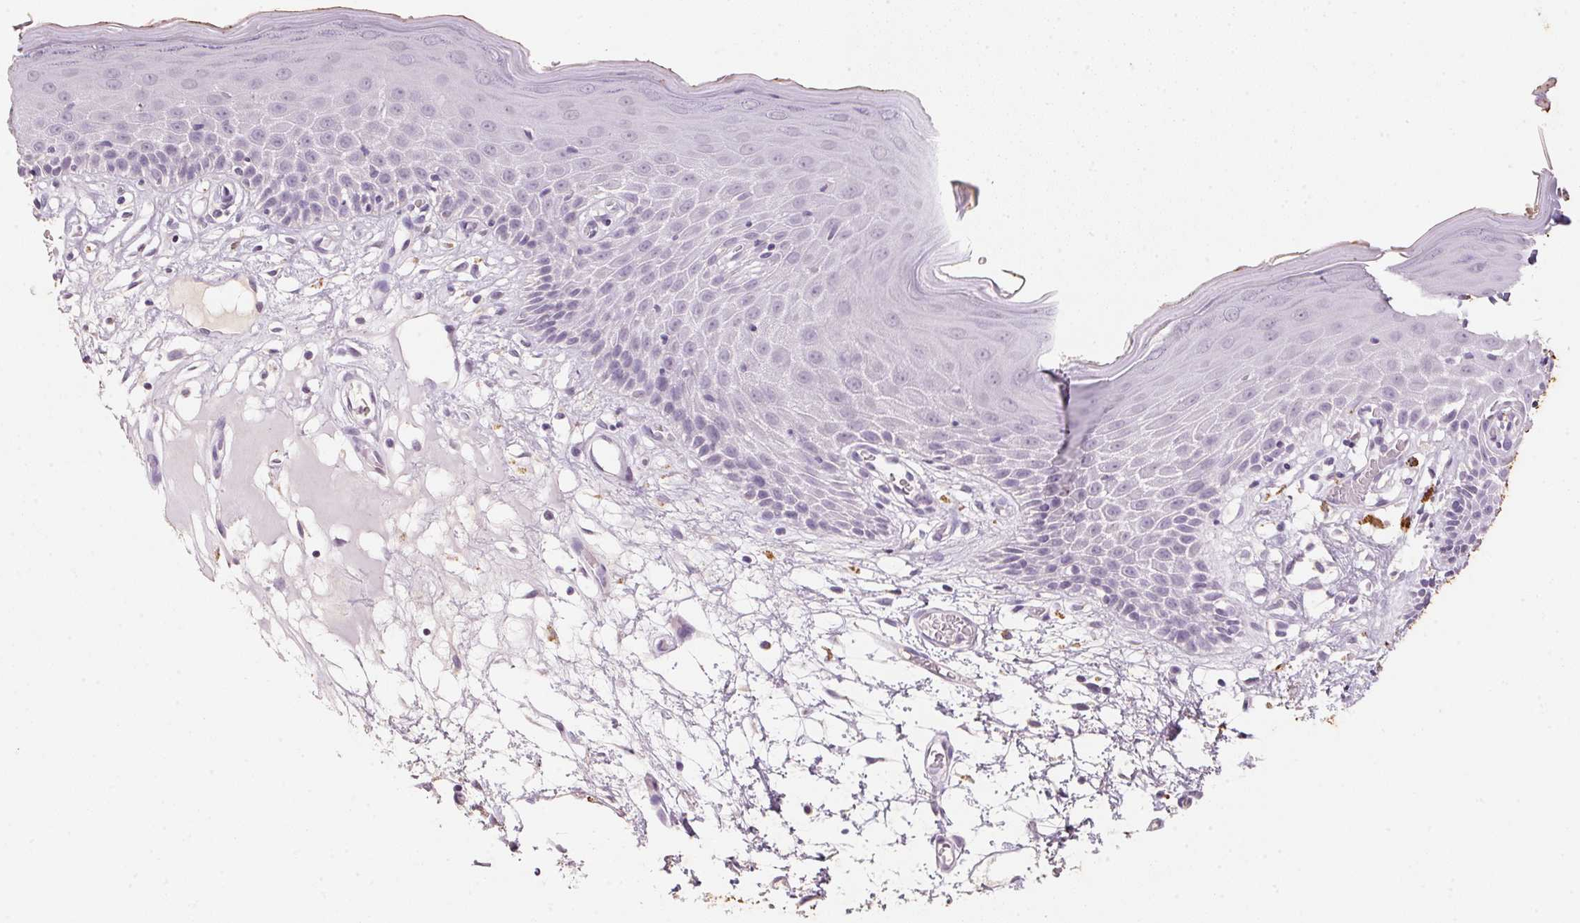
{"staining": {"intensity": "negative", "quantity": "none", "location": "none"}, "tissue": "skin", "cell_type": "Epidermal cells", "image_type": "normal", "snomed": [{"axis": "morphology", "description": "Normal tissue, NOS"}, {"axis": "topography", "description": "Vulva"}], "caption": "This image is of unremarkable skin stained with immunohistochemistry (IHC) to label a protein in brown with the nuclei are counter-stained blue. There is no expression in epidermal cells.", "gene": "CXCL5", "patient": {"sex": "female", "age": 68}}